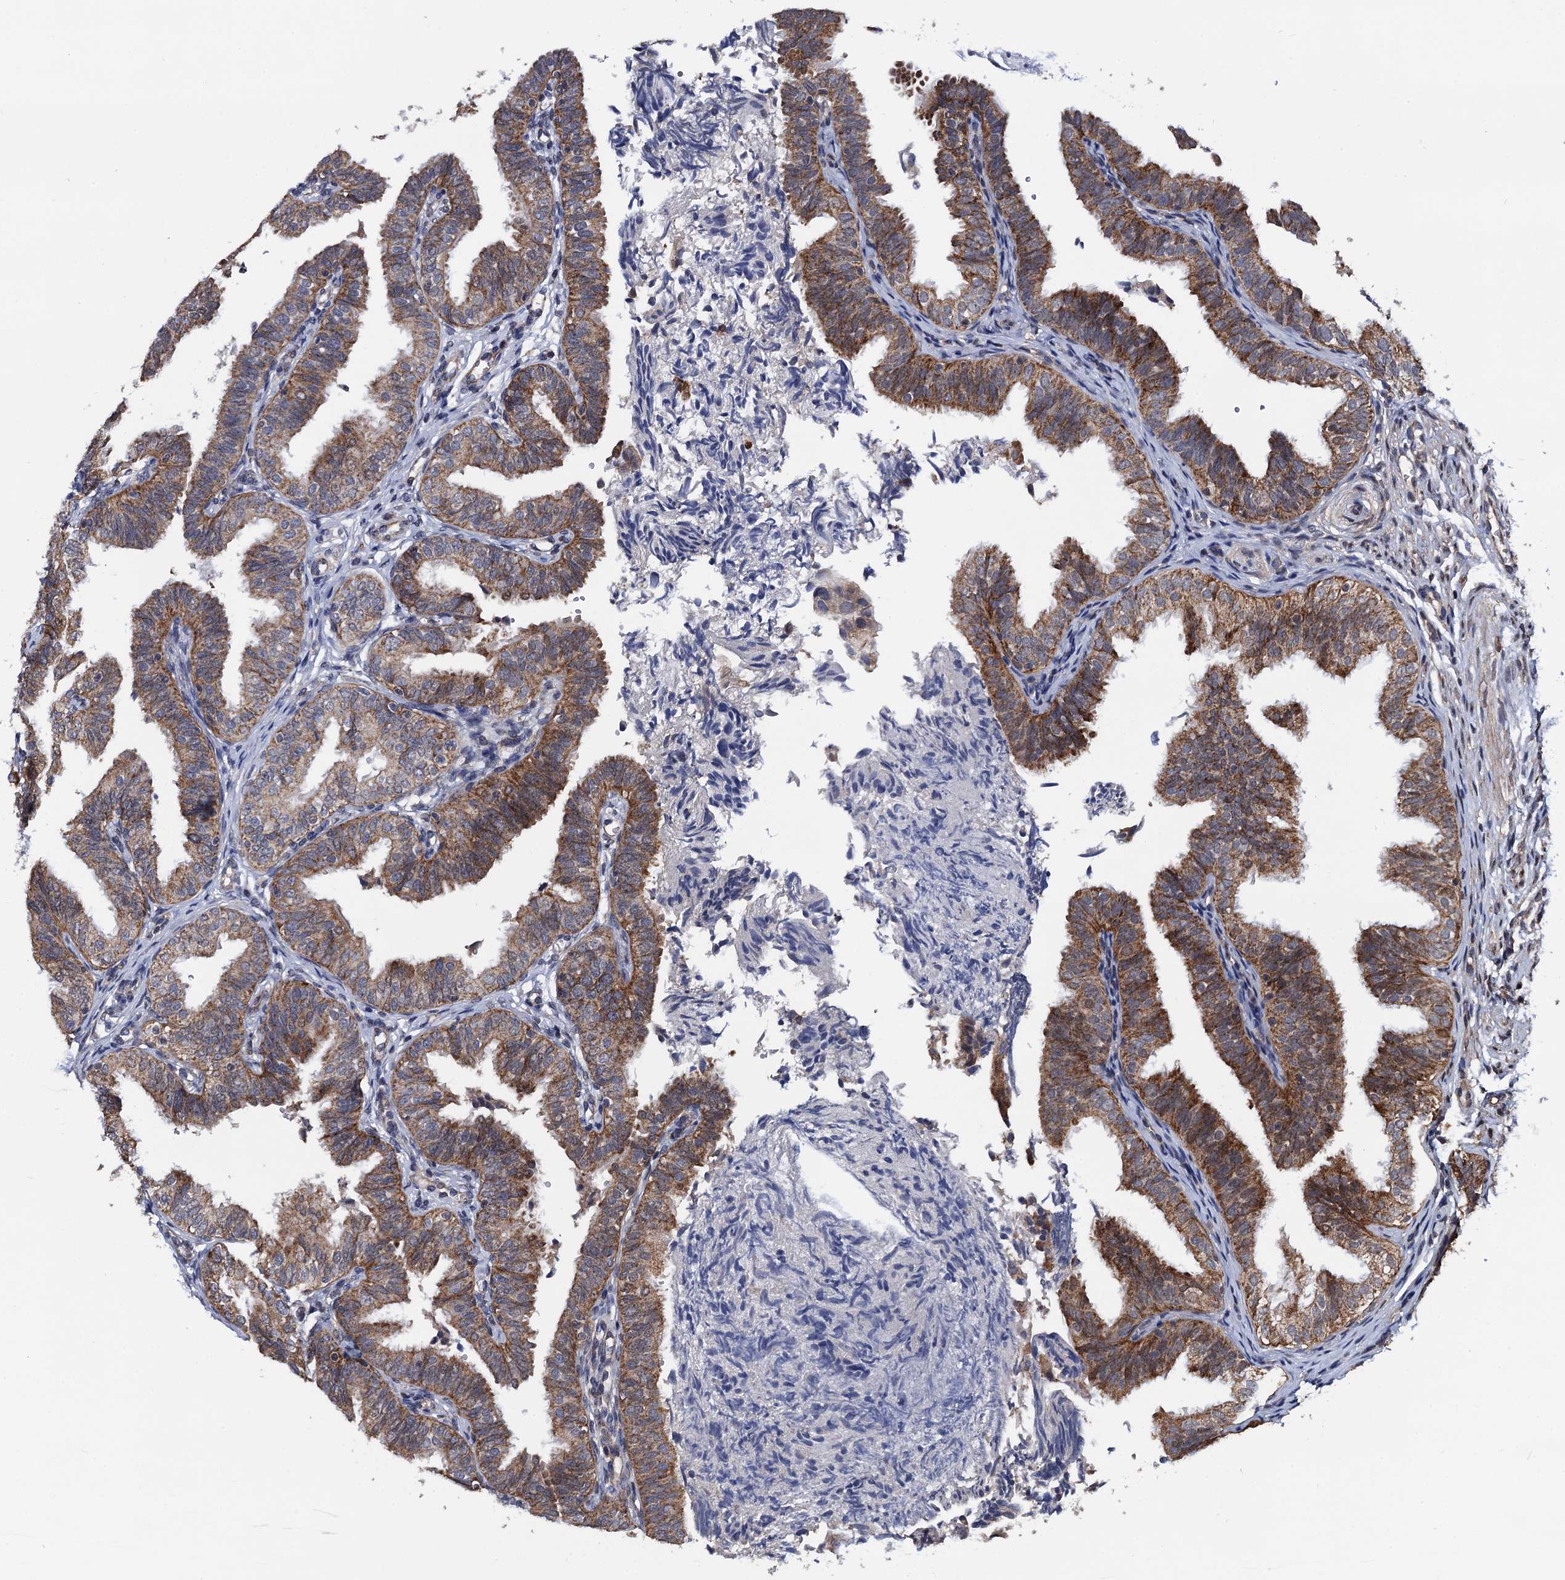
{"staining": {"intensity": "moderate", "quantity": ">75%", "location": "cytoplasmic/membranous"}, "tissue": "fallopian tube", "cell_type": "Glandular cells", "image_type": "normal", "snomed": [{"axis": "morphology", "description": "Normal tissue, NOS"}, {"axis": "topography", "description": "Fallopian tube"}], "caption": "Protein staining by IHC demonstrates moderate cytoplasmic/membranous expression in approximately >75% of glandular cells in normal fallopian tube. The staining was performed using DAB (3,3'-diaminobenzidine) to visualize the protein expression in brown, while the nuclei were stained in blue with hematoxylin (Magnification: 20x).", "gene": "PTCD3", "patient": {"sex": "female", "age": 35}}